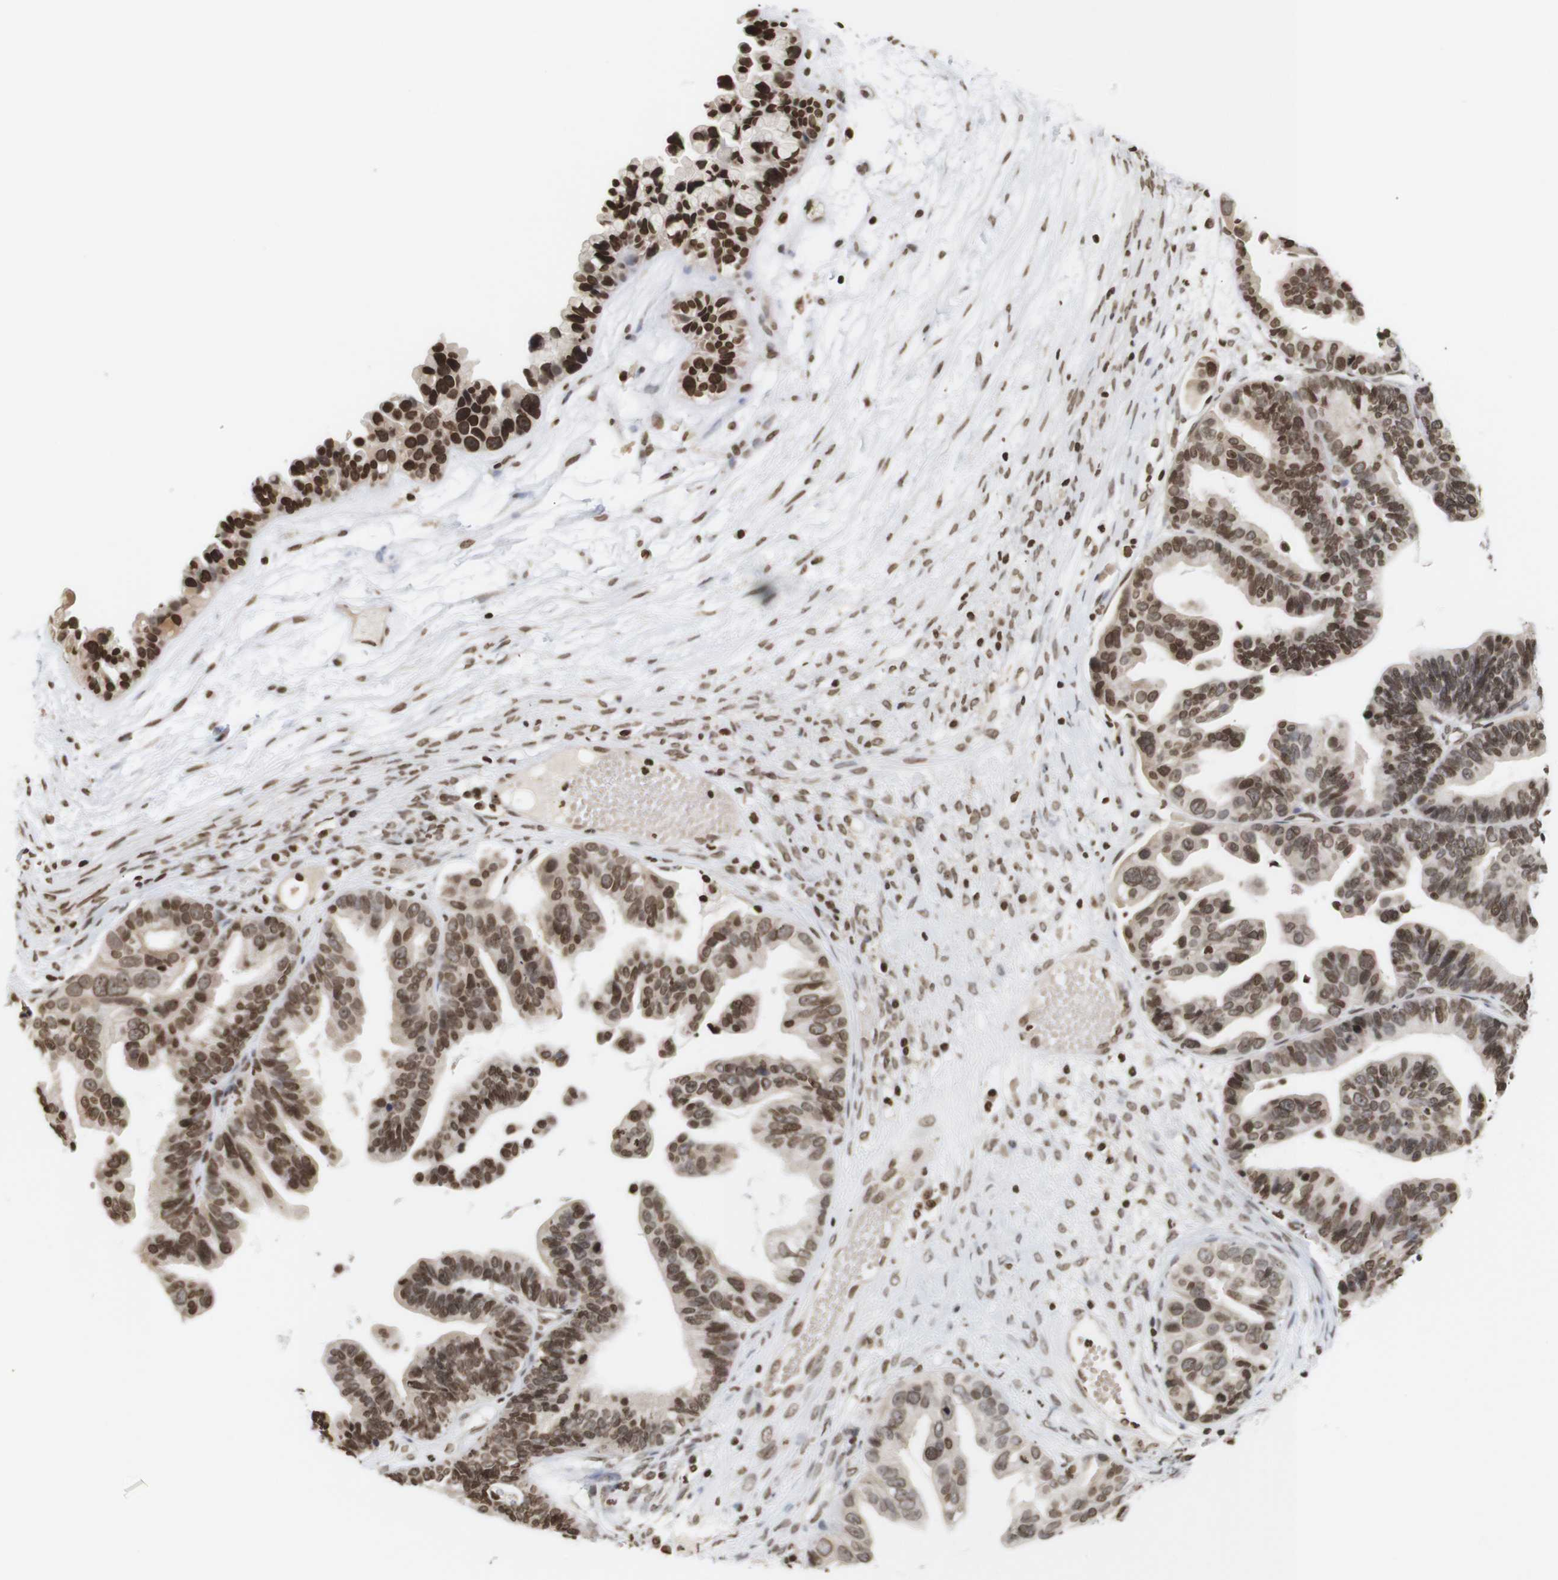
{"staining": {"intensity": "moderate", "quantity": ">75%", "location": "nuclear"}, "tissue": "ovarian cancer", "cell_type": "Tumor cells", "image_type": "cancer", "snomed": [{"axis": "morphology", "description": "Cystadenocarcinoma, serous, NOS"}, {"axis": "topography", "description": "Ovary"}], "caption": "Immunohistochemistry (IHC) (DAB) staining of human serous cystadenocarcinoma (ovarian) displays moderate nuclear protein staining in approximately >75% of tumor cells.", "gene": "ETV5", "patient": {"sex": "female", "age": 56}}